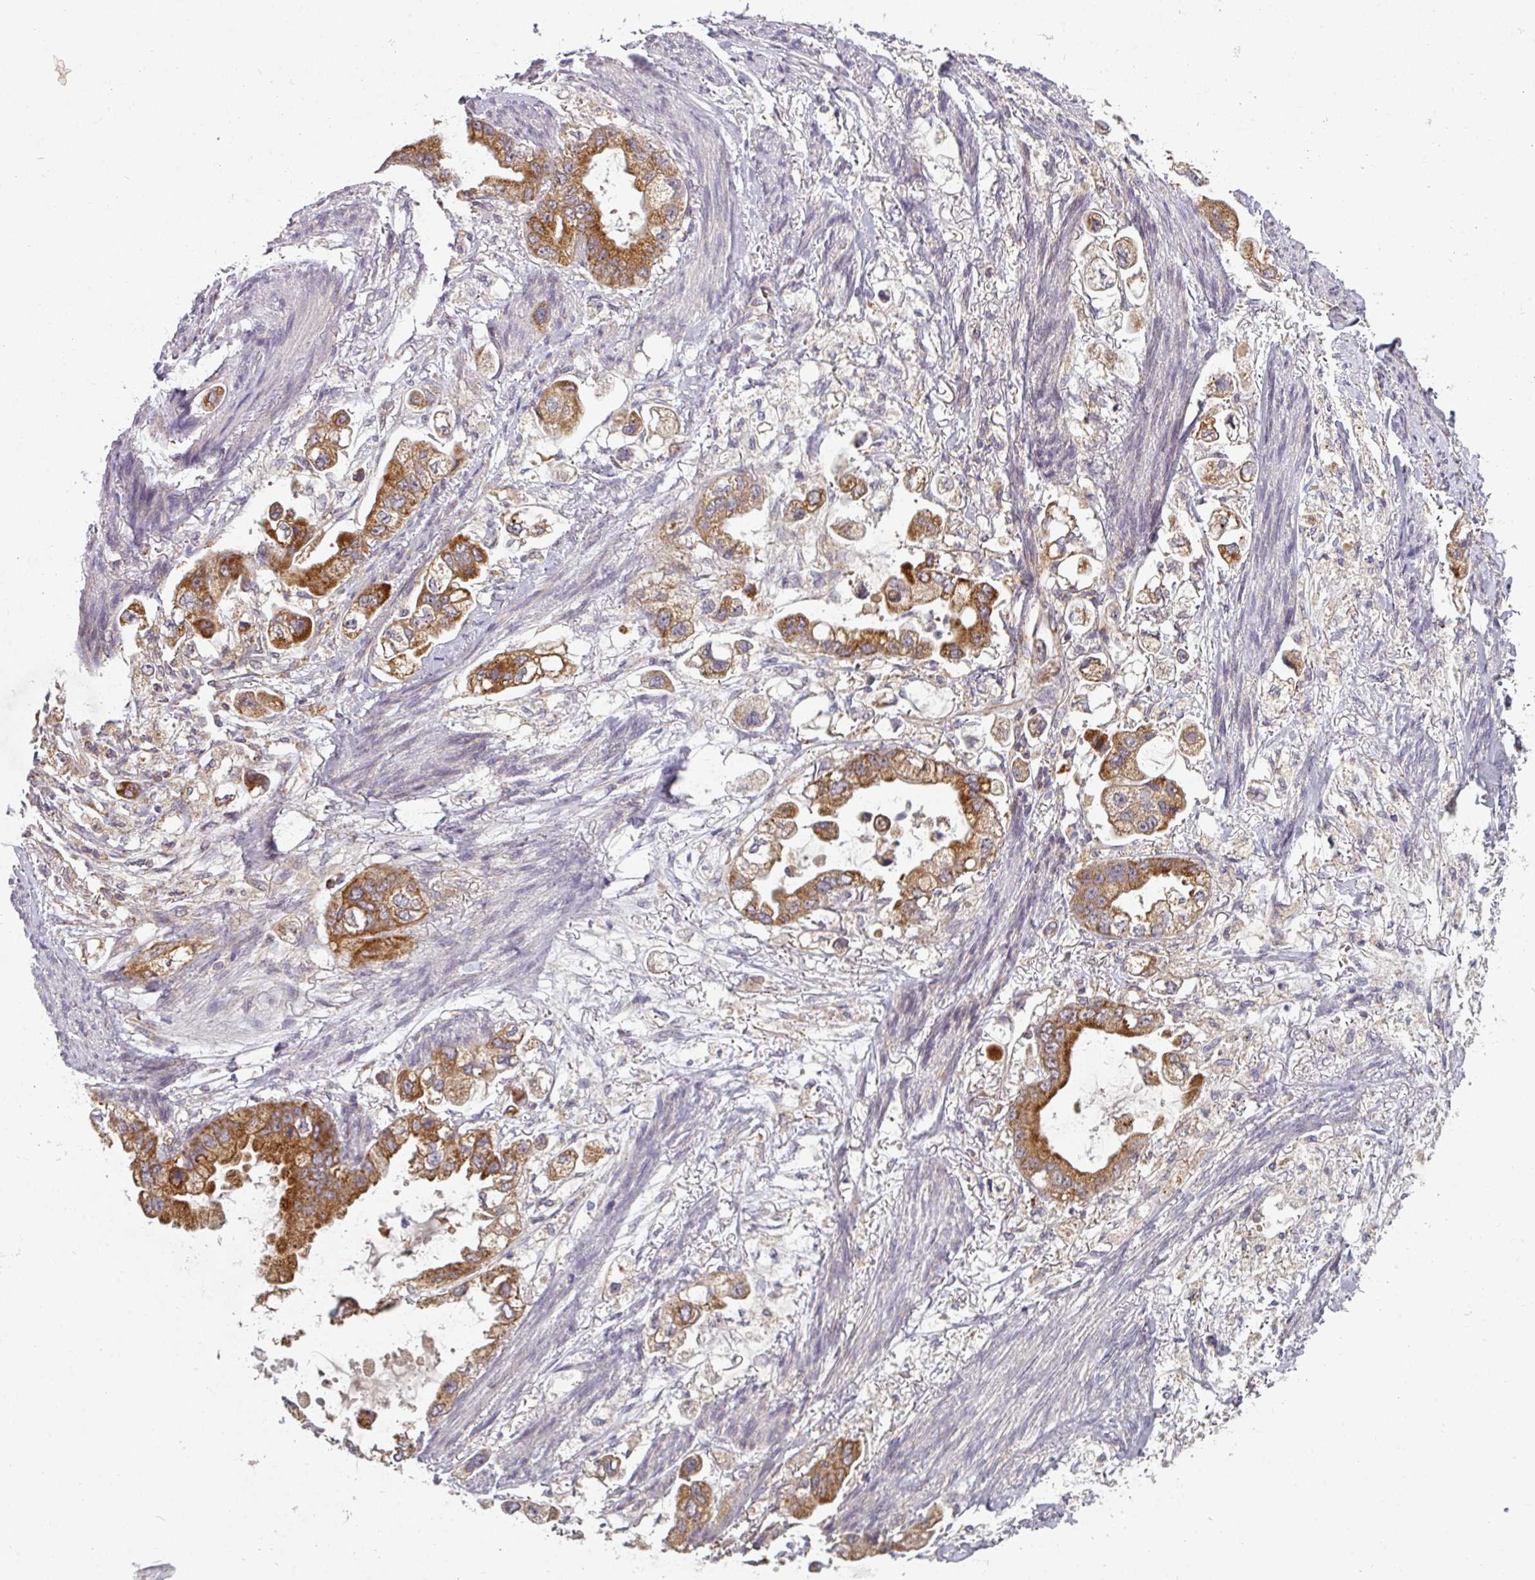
{"staining": {"intensity": "strong", "quantity": ">75%", "location": "cytoplasmic/membranous"}, "tissue": "stomach cancer", "cell_type": "Tumor cells", "image_type": "cancer", "snomed": [{"axis": "morphology", "description": "Adenocarcinoma, NOS"}, {"axis": "topography", "description": "Stomach"}], "caption": "The micrograph exhibits staining of adenocarcinoma (stomach), revealing strong cytoplasmic/membranous protein positivity (brown color) within tumor cells.", "gene": "MRPS16", "patient": {"sex": "male", "age": 62}}